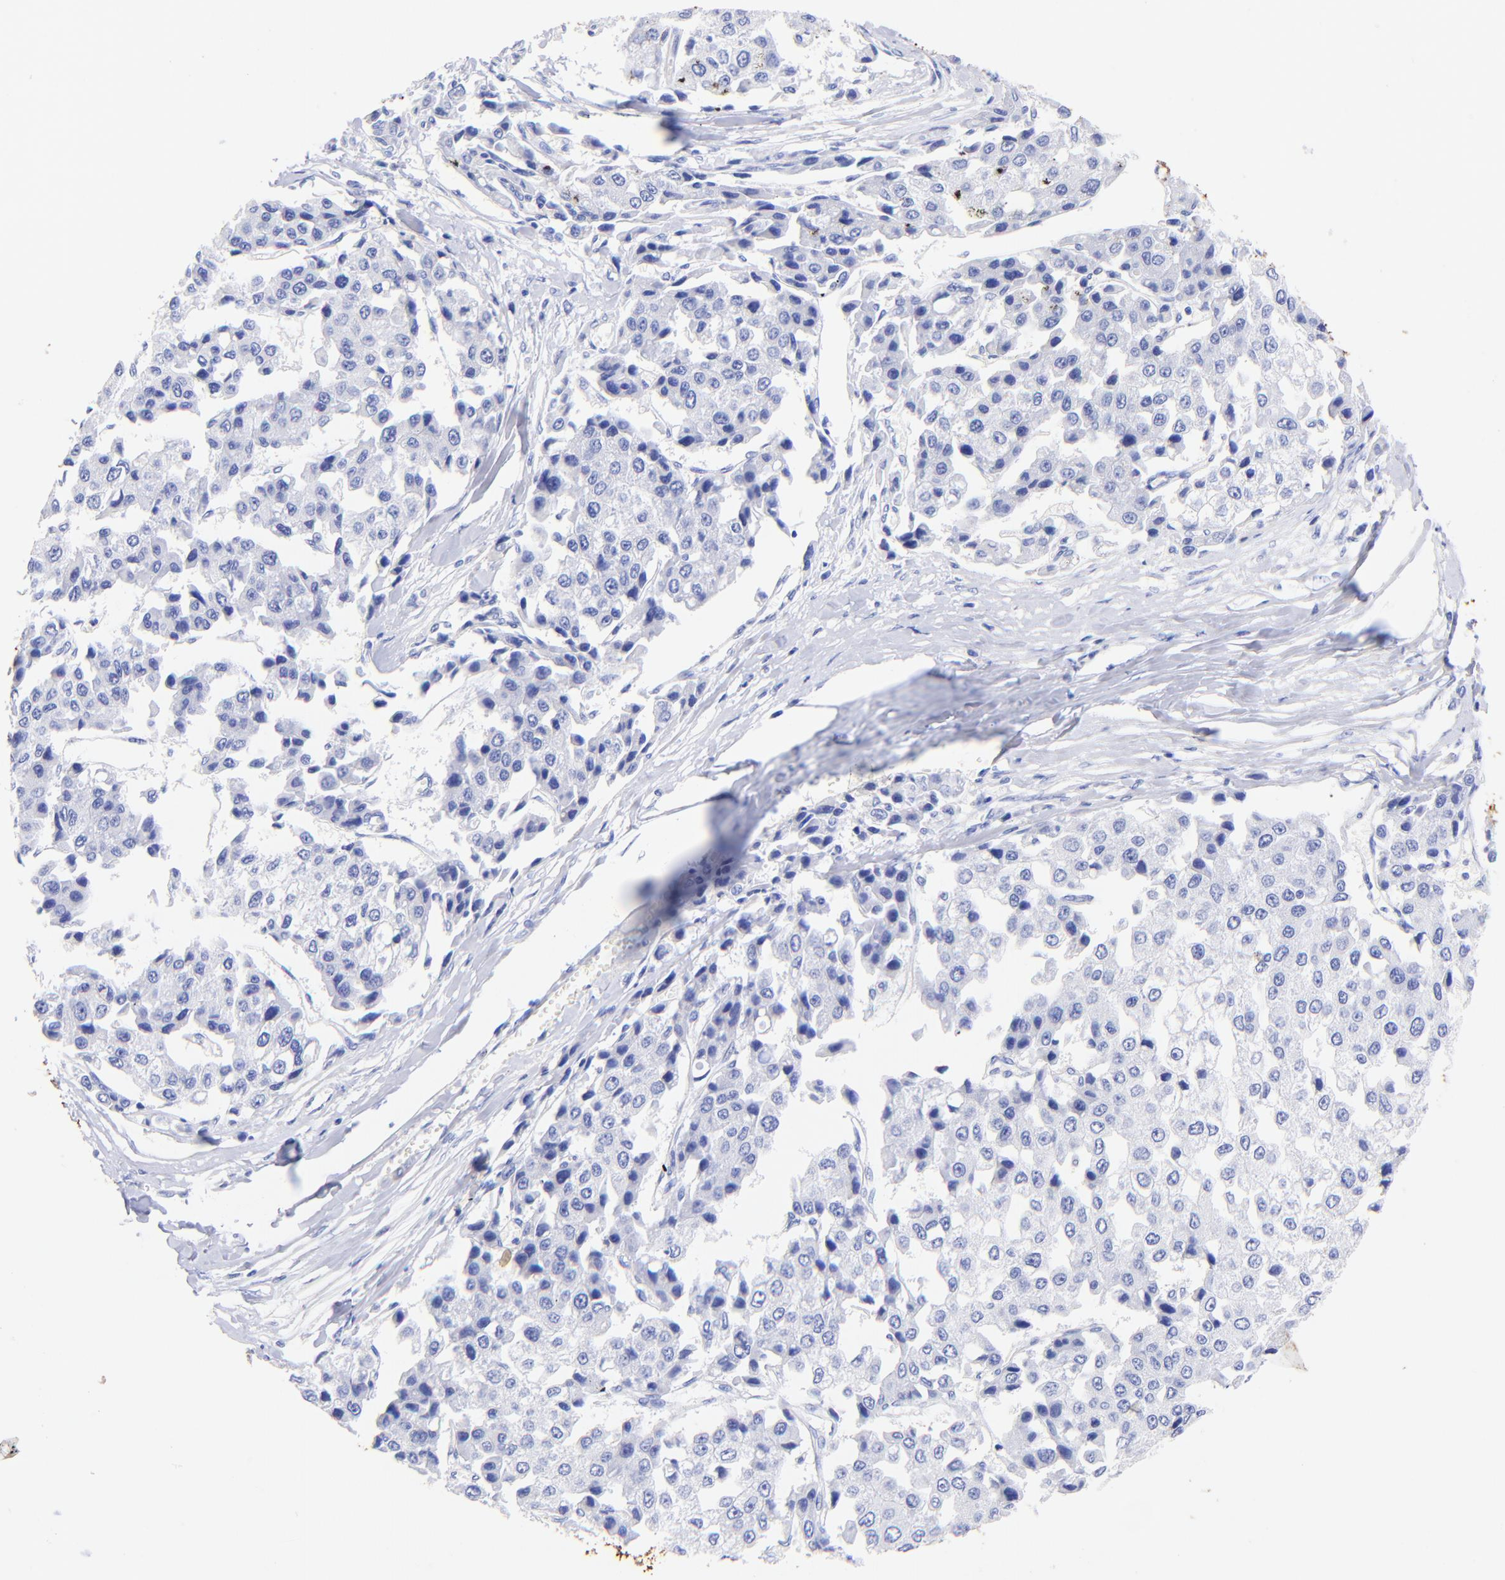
{"staining": {"intensity": "negative", "quantity": "none", "location": "none"}, "tissue": "liver cancer", "cell_type": "Tumor cells", "image_type": "cancer", "snomed": [{"axis": "morphology", "description": "Carcinoma, Hepatocellular, NOS"}, {"axis": "topography", "description": "Liver"}], "caption": "An IHC photomicrograph of liver cancer is shown. There is no staining in tumor cells of liver cancer.", "gene": "KRT19", "patient": {"sex": "female", "age": 66}}